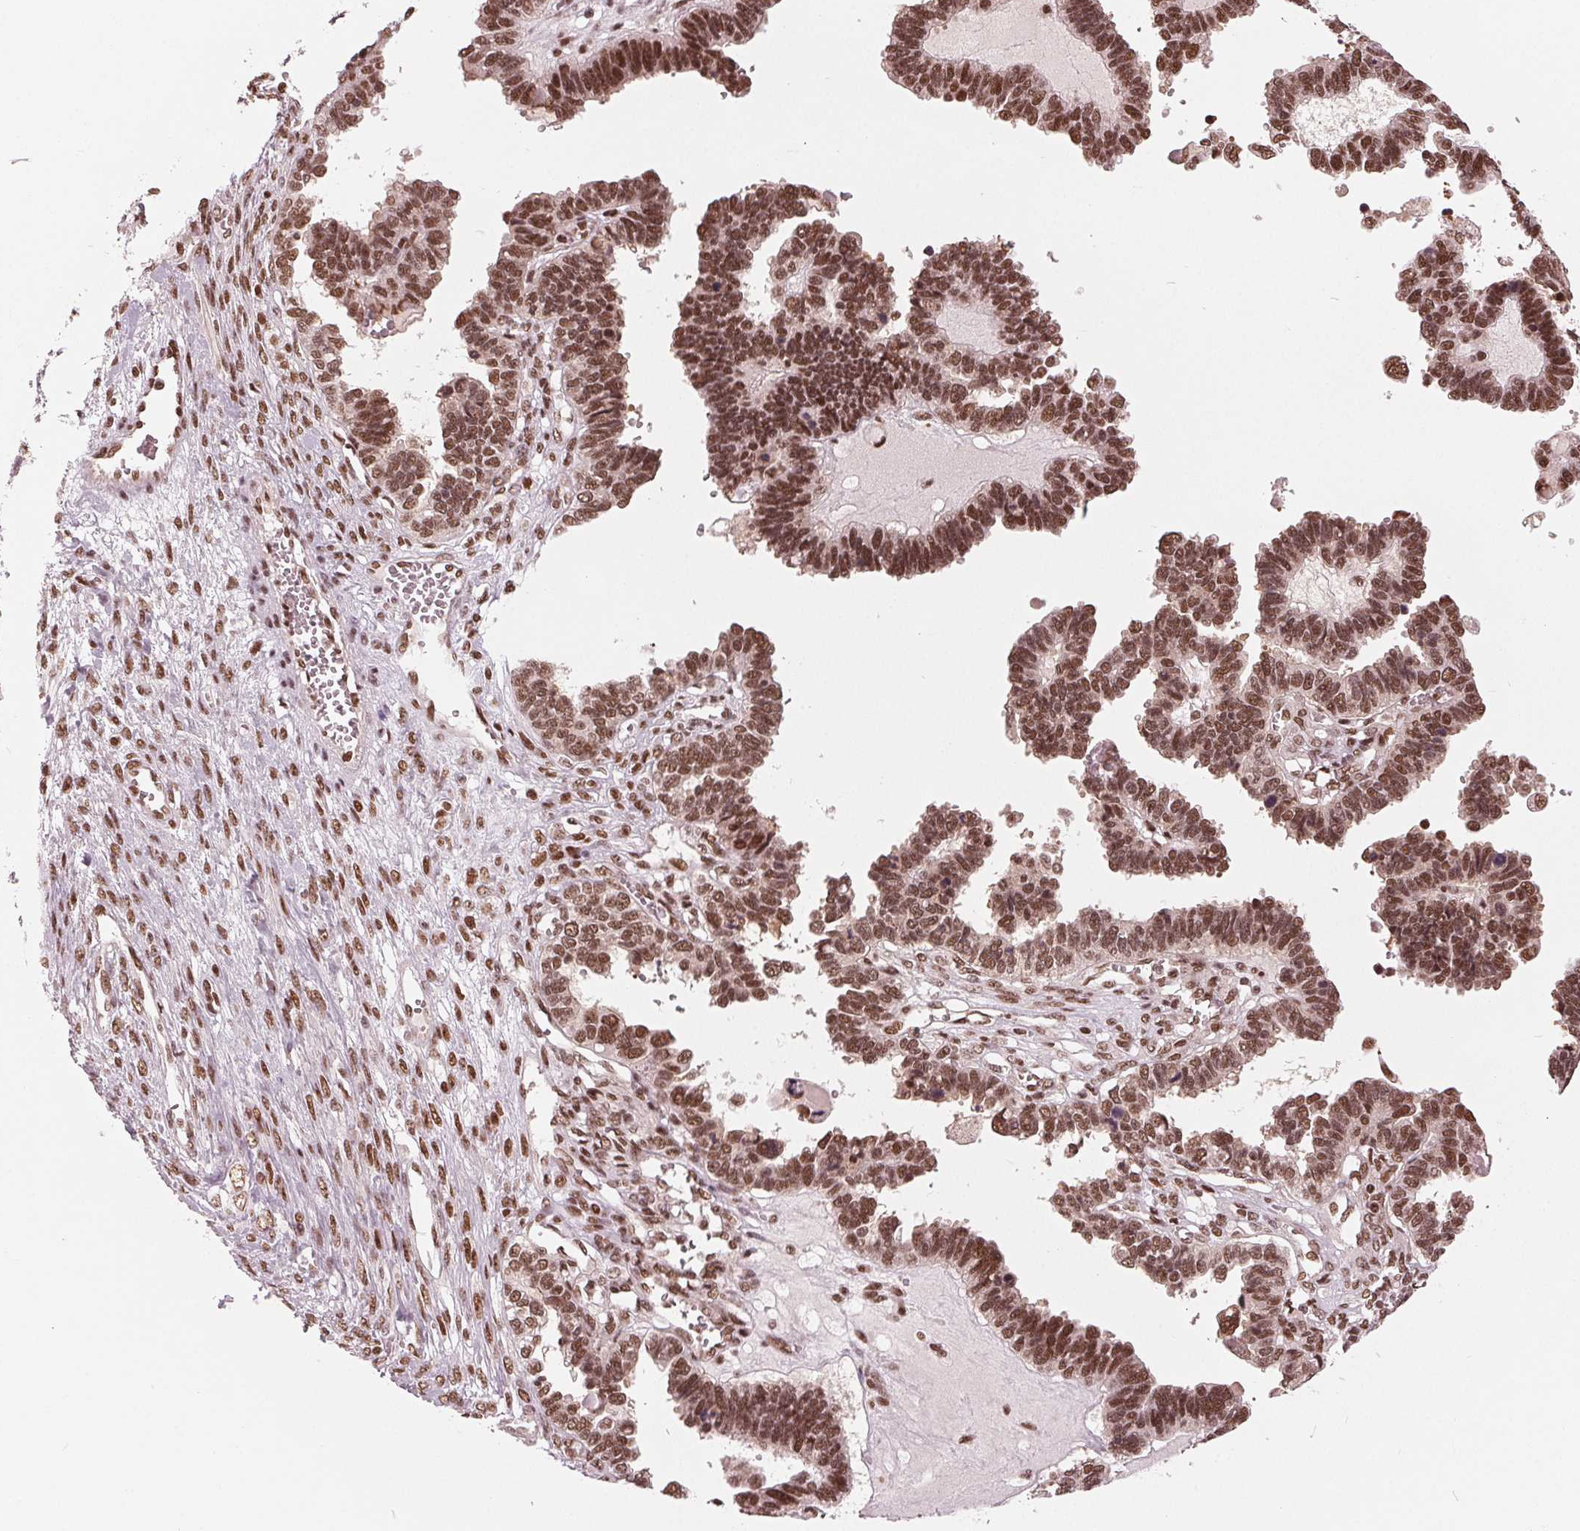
{"staining": {"intensity": "strong", "quantity": ">75%", "location": "nuclear"}, "tissue": "ovarian cancer", "cell_type": "Tumor cells", "image_type": "cancer", "snomed": [{"axis": "morphology", "description": "Cystadenocarcinoma, serous, NOS"}, {"axis": "topography", "description": "Ovary"}], "caption": "IHC photomicrograph of neoplastic tissue: ovarian cancer (serous cystadenocarcinoma) stained using immunohistochemistry (IHC) demonstrates high levels of strong protein expression localized specifically in the nuclear of tumor cells, appearing as a nuclear brown color.", "gene": "LSM2", "patient": {"sex": "female", "age": 51}}